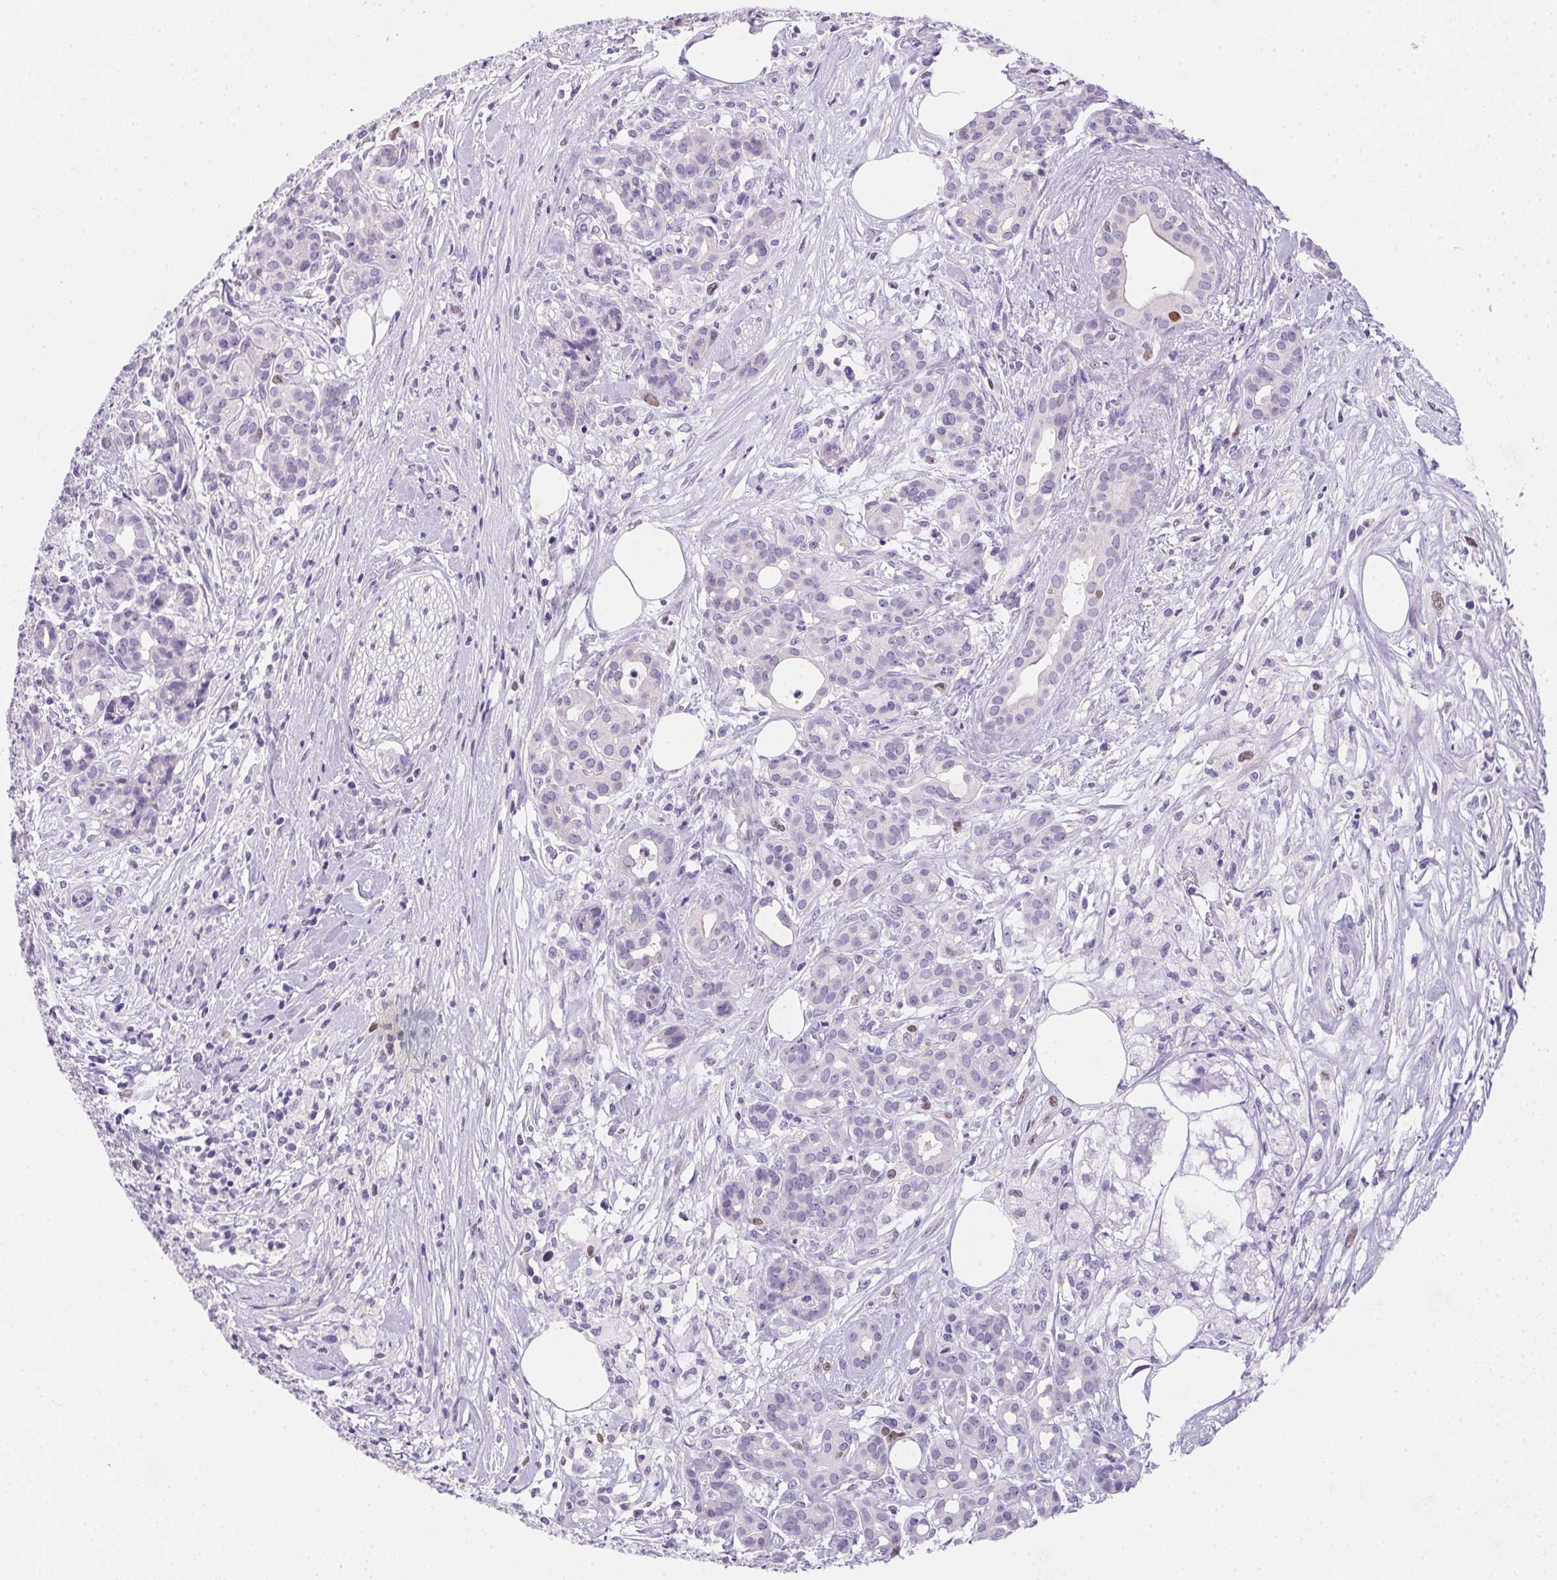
{"staining": {"intensity": "negative", "quantity": "none", "location": "none"}, "tissue": "pancreatic cancer", "cell_type": "Tumor cells", "image_type": "cancer", "snomed": [{"axis": "morphology", "description": "Adenocarcinoma, NOS"}, {"axis": "topography", "description": "Pancreas"}], "caption": "Immunohistochemistry photomicrograph of adenocarcinoma (pancreatic) stained for a protein (brown), which demonstrates no positivity in tumor cells.", "gene": "HELLS", "patient": {"sex": "female", "age": 66}}